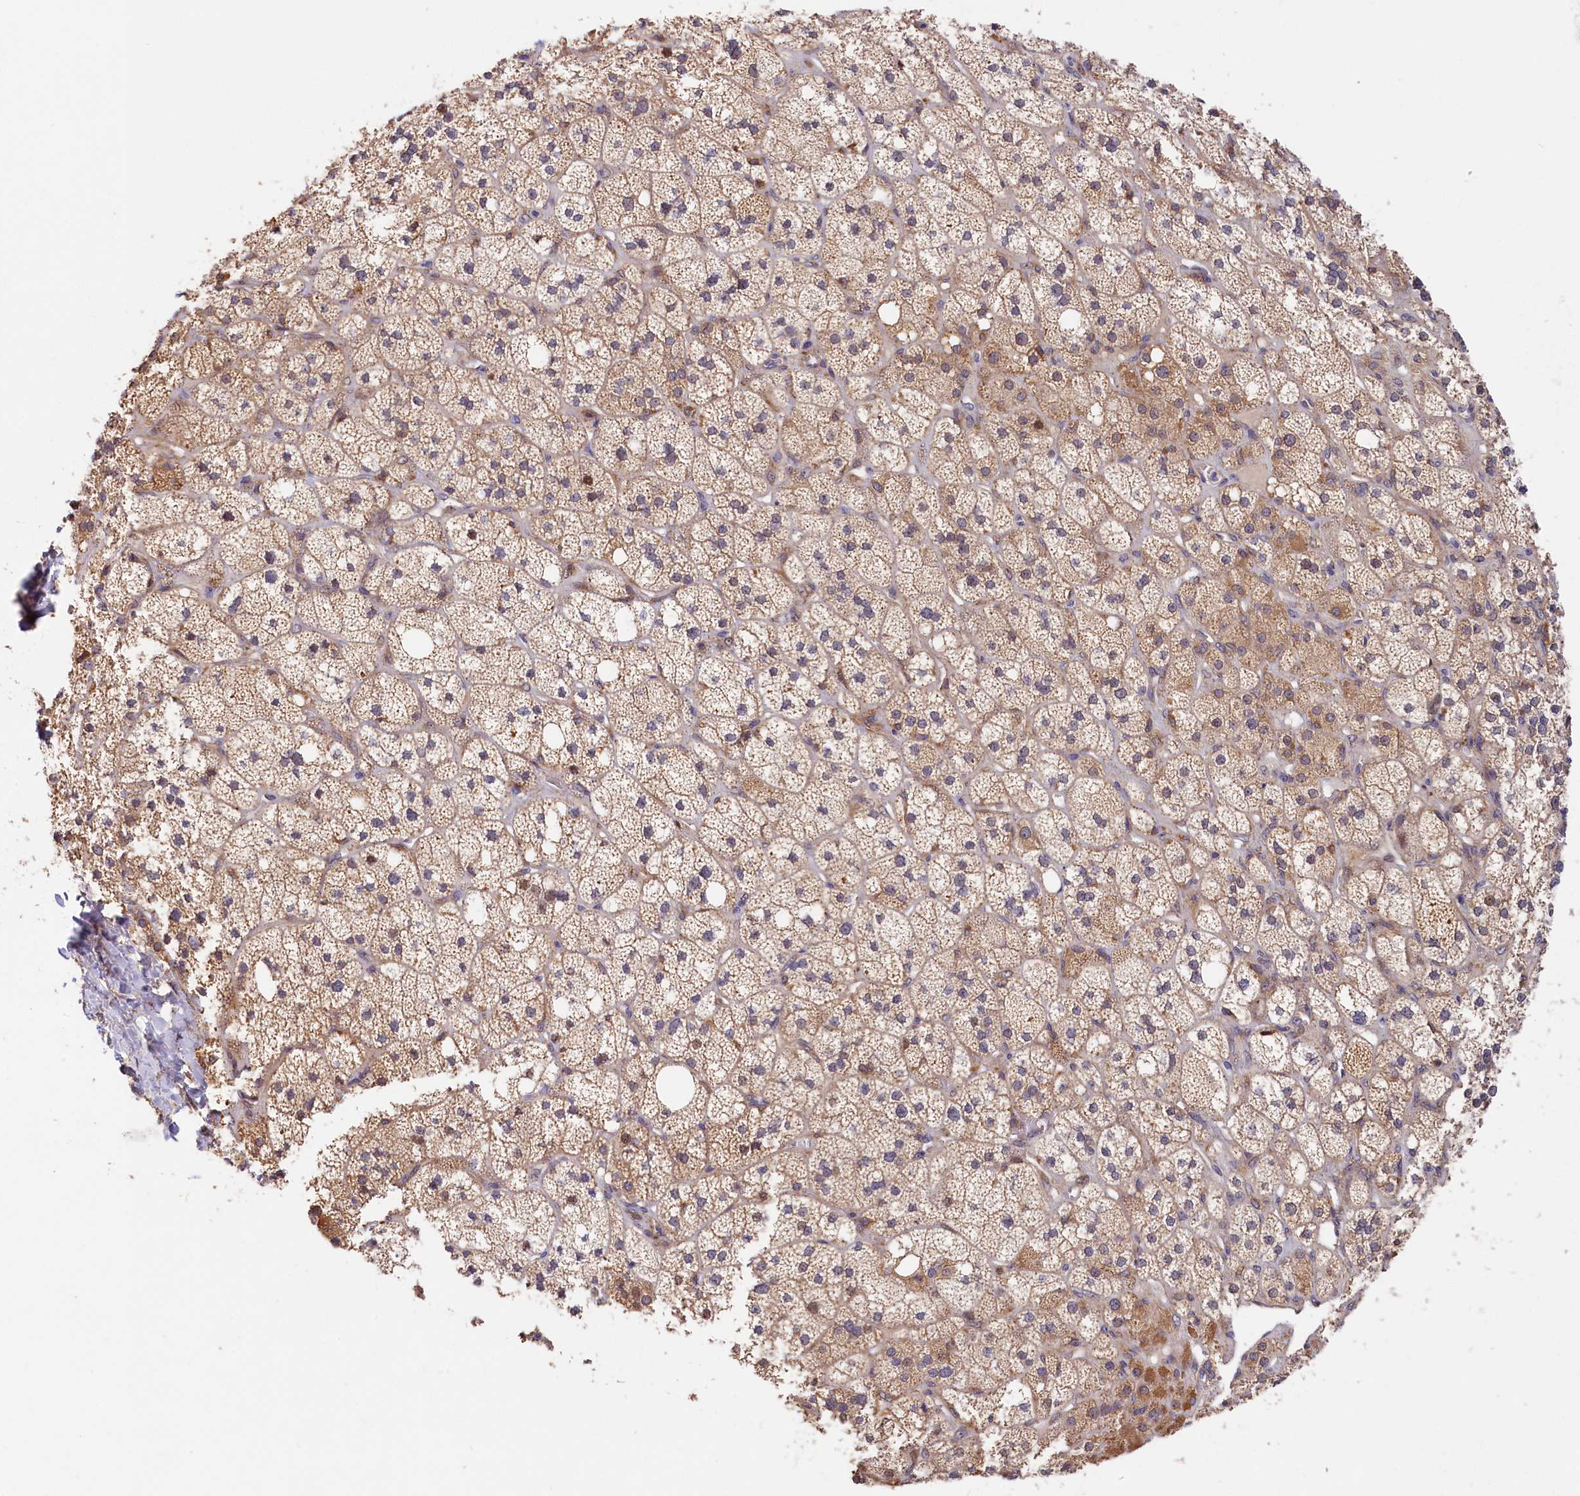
{"staining": {"intensity": "moderate", "quantity": "25%-75%", "location": "cytoplasmic/membranous,nuclear"}, "tissue": "adrenal gland", "cell_type": "Glandular cells", "image_type": "normal", "snomed": [{"axis": "morphology", "description": "Normal tissue, NOS"}, {"axis": "topography", "description": "Adrenal gland"}], "caption": "Glandular cells reveal moderate cytoplasmic/membranous,nuclear positivity in about 25%-75% of cells in unremarkable adrenal gland. Nuclei are stained in blue.", "gene": "CEP44", "patient": {"sex": "male", "age": 61}}